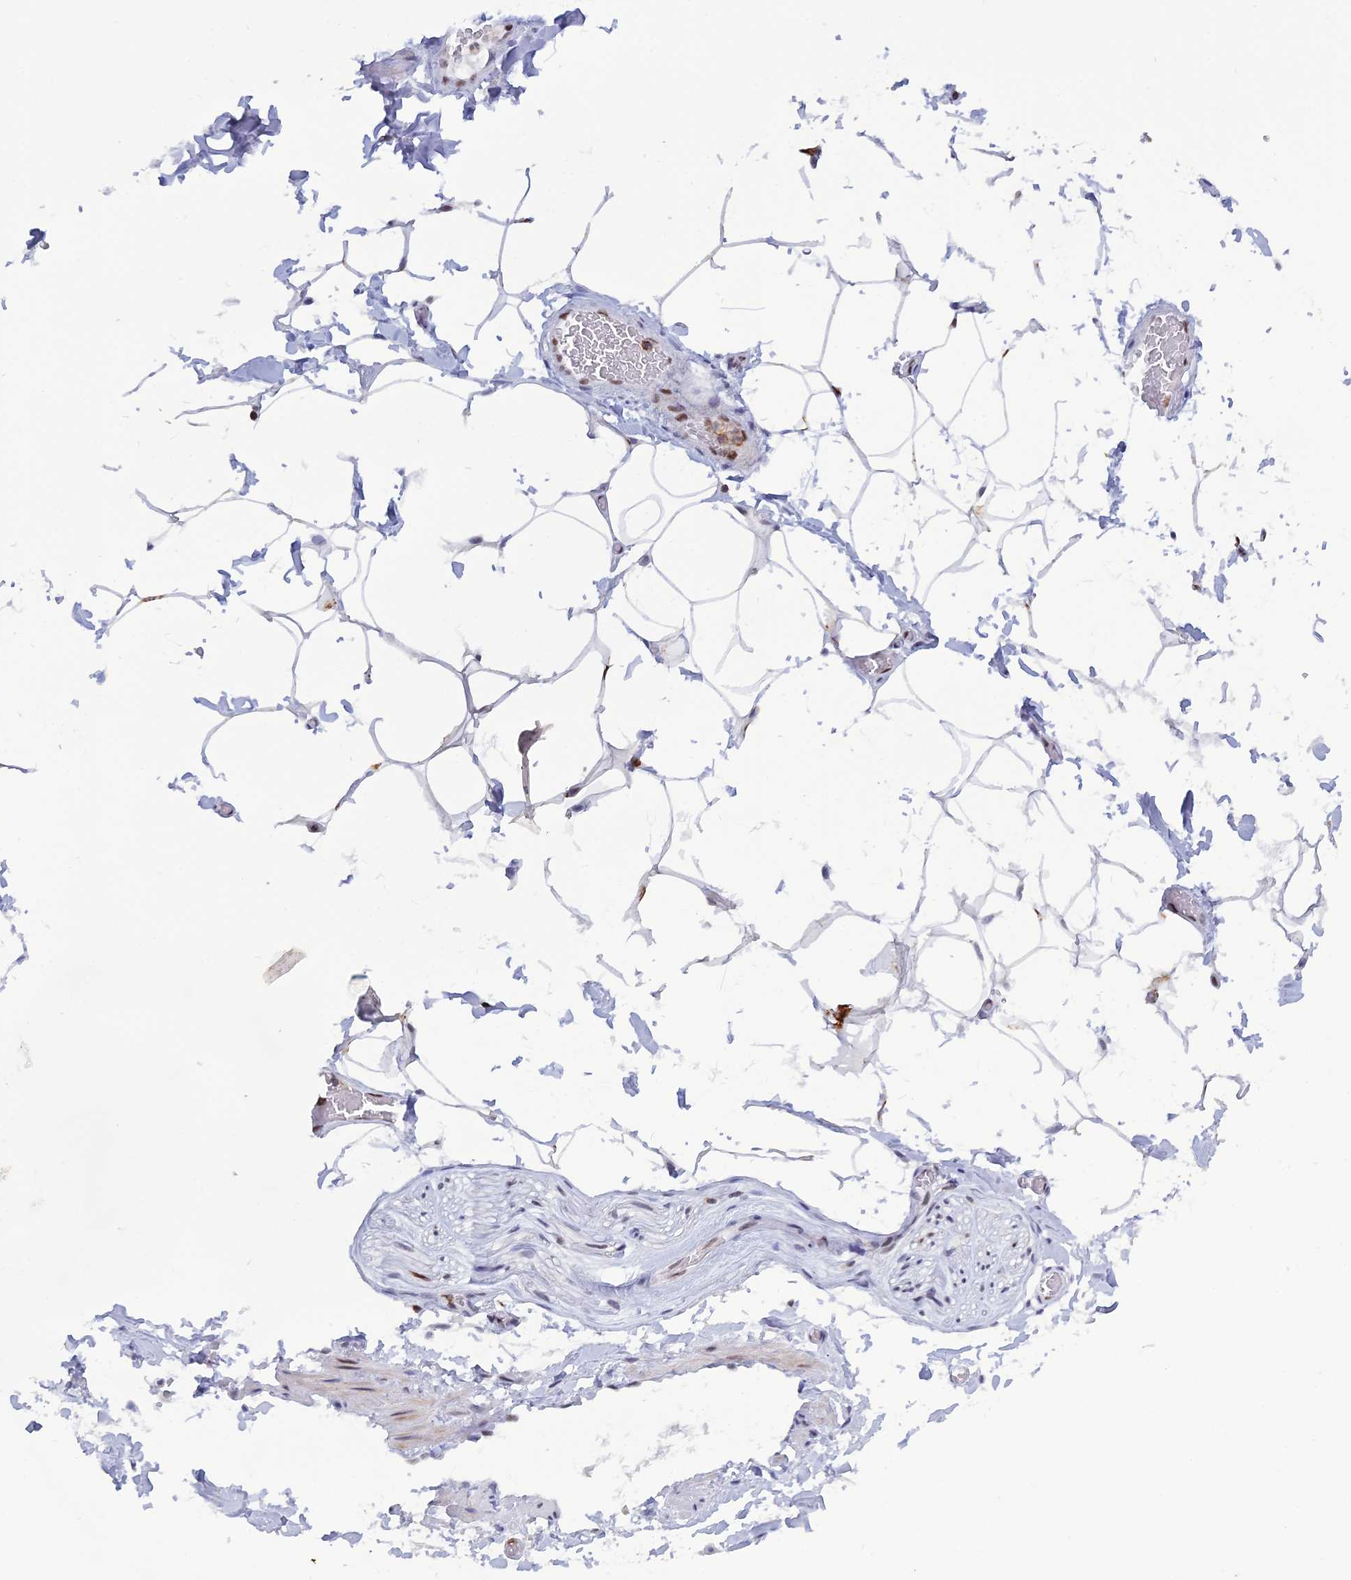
{"staining": {"intensity": "moderate", "quantity": "<25%", "location": "nuclear"}, "tissue": "adipose tissue", "cell_type": "Adipocytes", "image_type": "normal", "snomed": [{"axis": "morphology", "description": "Normal tissue, NOS"}, {"axis": "topography", "description": "Soft tissue"}, {"axis": "topography", "description": "Adipose tissue"}, {"axis": "topography", "description": "Vascular tissue"}, {"axis": "topography", "description": "Peripheral nerve tissue"}], "caption": "About <25% of adipocytes in benign human adipose tissue reveal moderate nuclear protein positivity as visualized by brown immunohistochemical staining.", "gene": "NOL4L", "patient": {"sex": "male", "age": 46}}